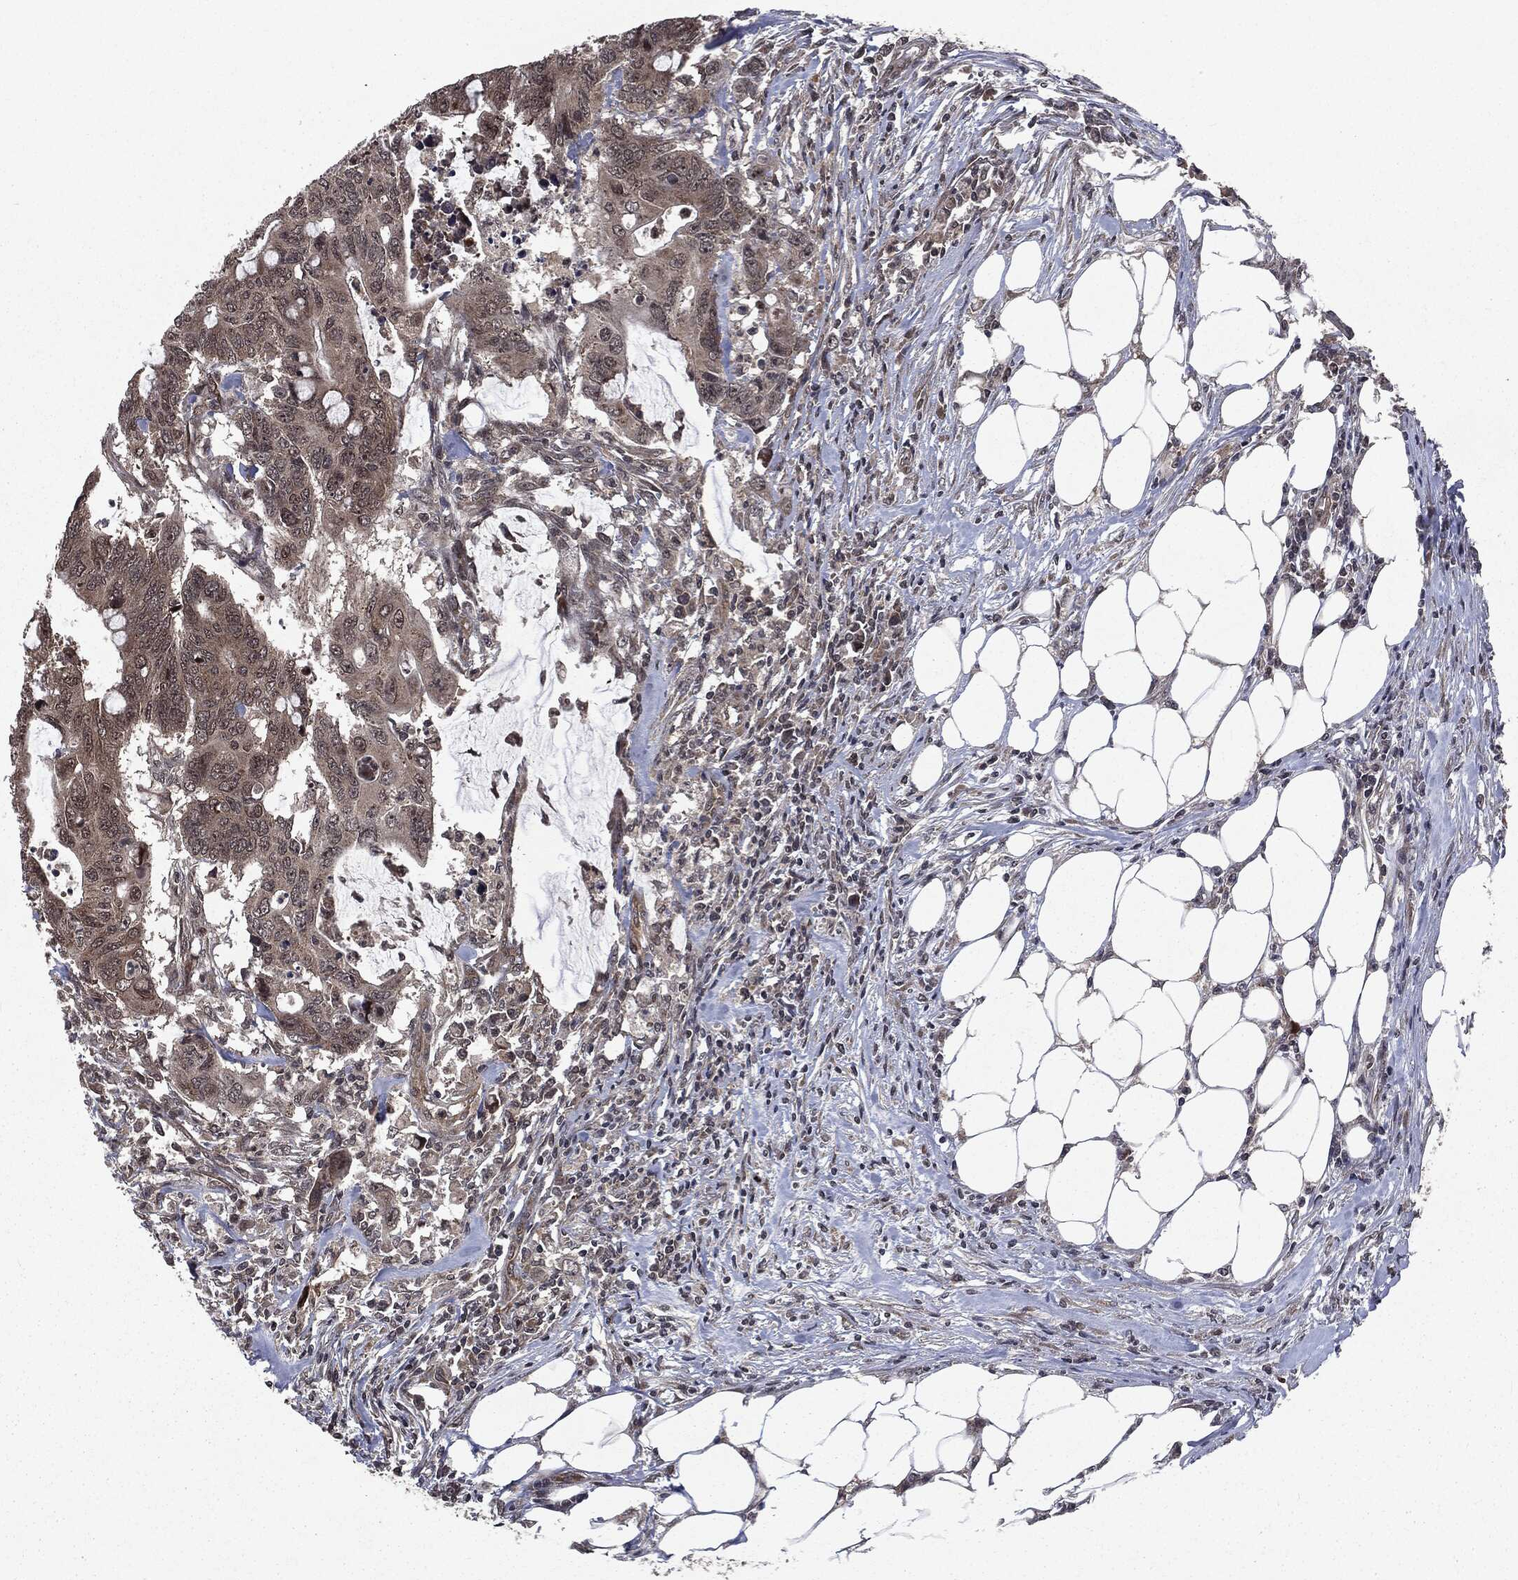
{"staining": {"intensity": "moderate", "quantity": "25%-75%", "location": "cytoplasmic/membranous,nuclear"}, "tissue": "colorectal cancer", "cell_type": "Tumor cells", "image_type": "cancer", "snomed": [{"axis": "morphology", "description": "Adenocarcinoma, NOS"}, {"axis": "topography", "description": "Colon"}], "caption": "IHC histopathology image of human colorectal cancer (adenocarcinoma) stained for a protein (brown), which reveals medium levels of moderate cytoplasmic/membranous and nuclear positivity in about 25%-75% of tumor cells.", "gene": "STAU2", "patient": {"sex": "male", "age": 71}}